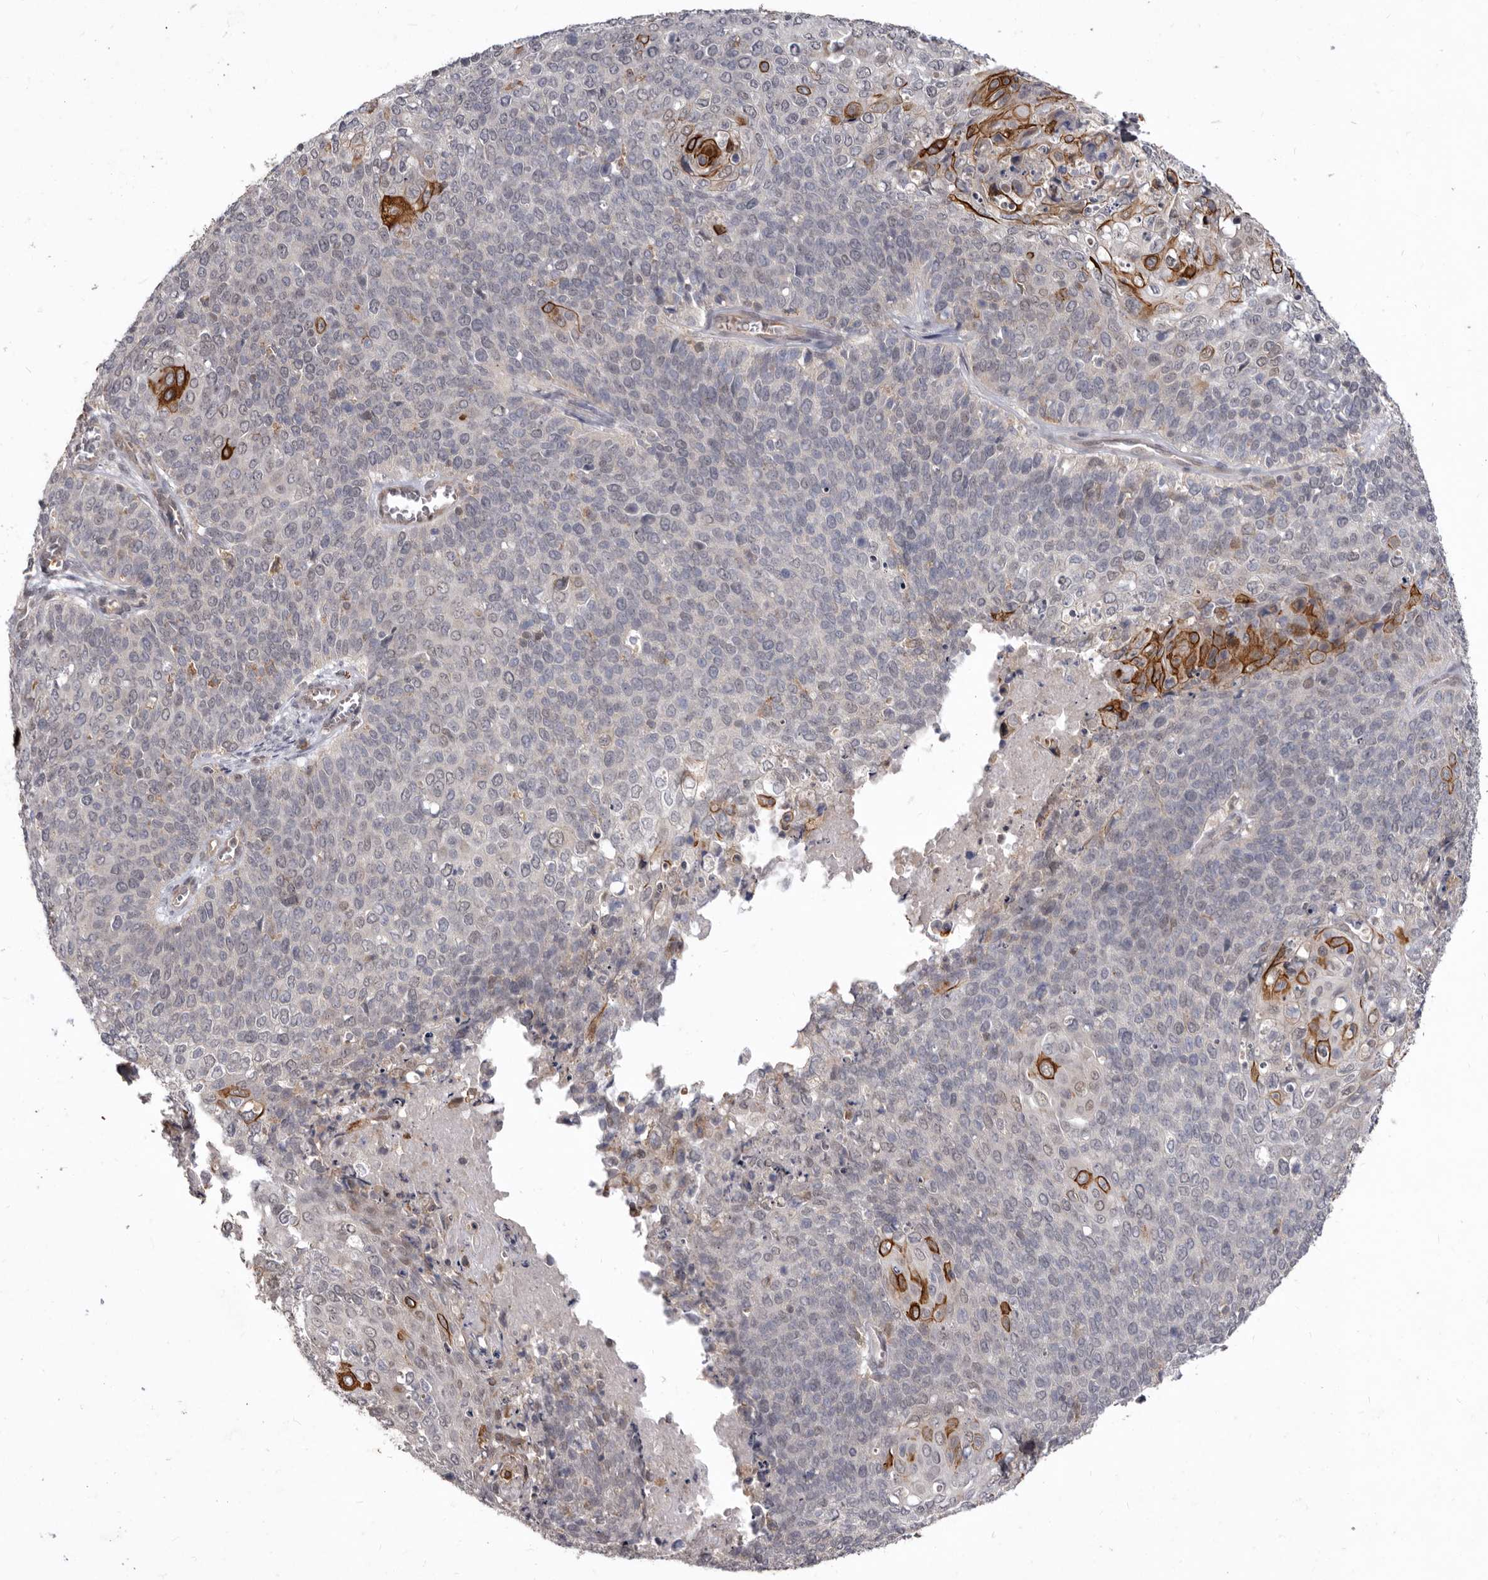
{"staining": {"intensity": "strong", "quantity": "<25%", "location": "cytoplasmic/membranous"}, "tissue": "cervical cancer", "cell_type": "Tumor cells", "image_type": "cancer", "snomed": [{"axis": "morphology", "description": "Squamous cell carcinoma, NOS"}, {"axis": "topography", "description": "Cervix"}], "caption": "This is a photomicrograph of IHC staining of cervical squamous cell carcinoma, which shows strong positivity in the cytoplasmic/membranous of tumor cells.", "gene": "ACLY", "patient": {"sex": "female", "age": 39}}